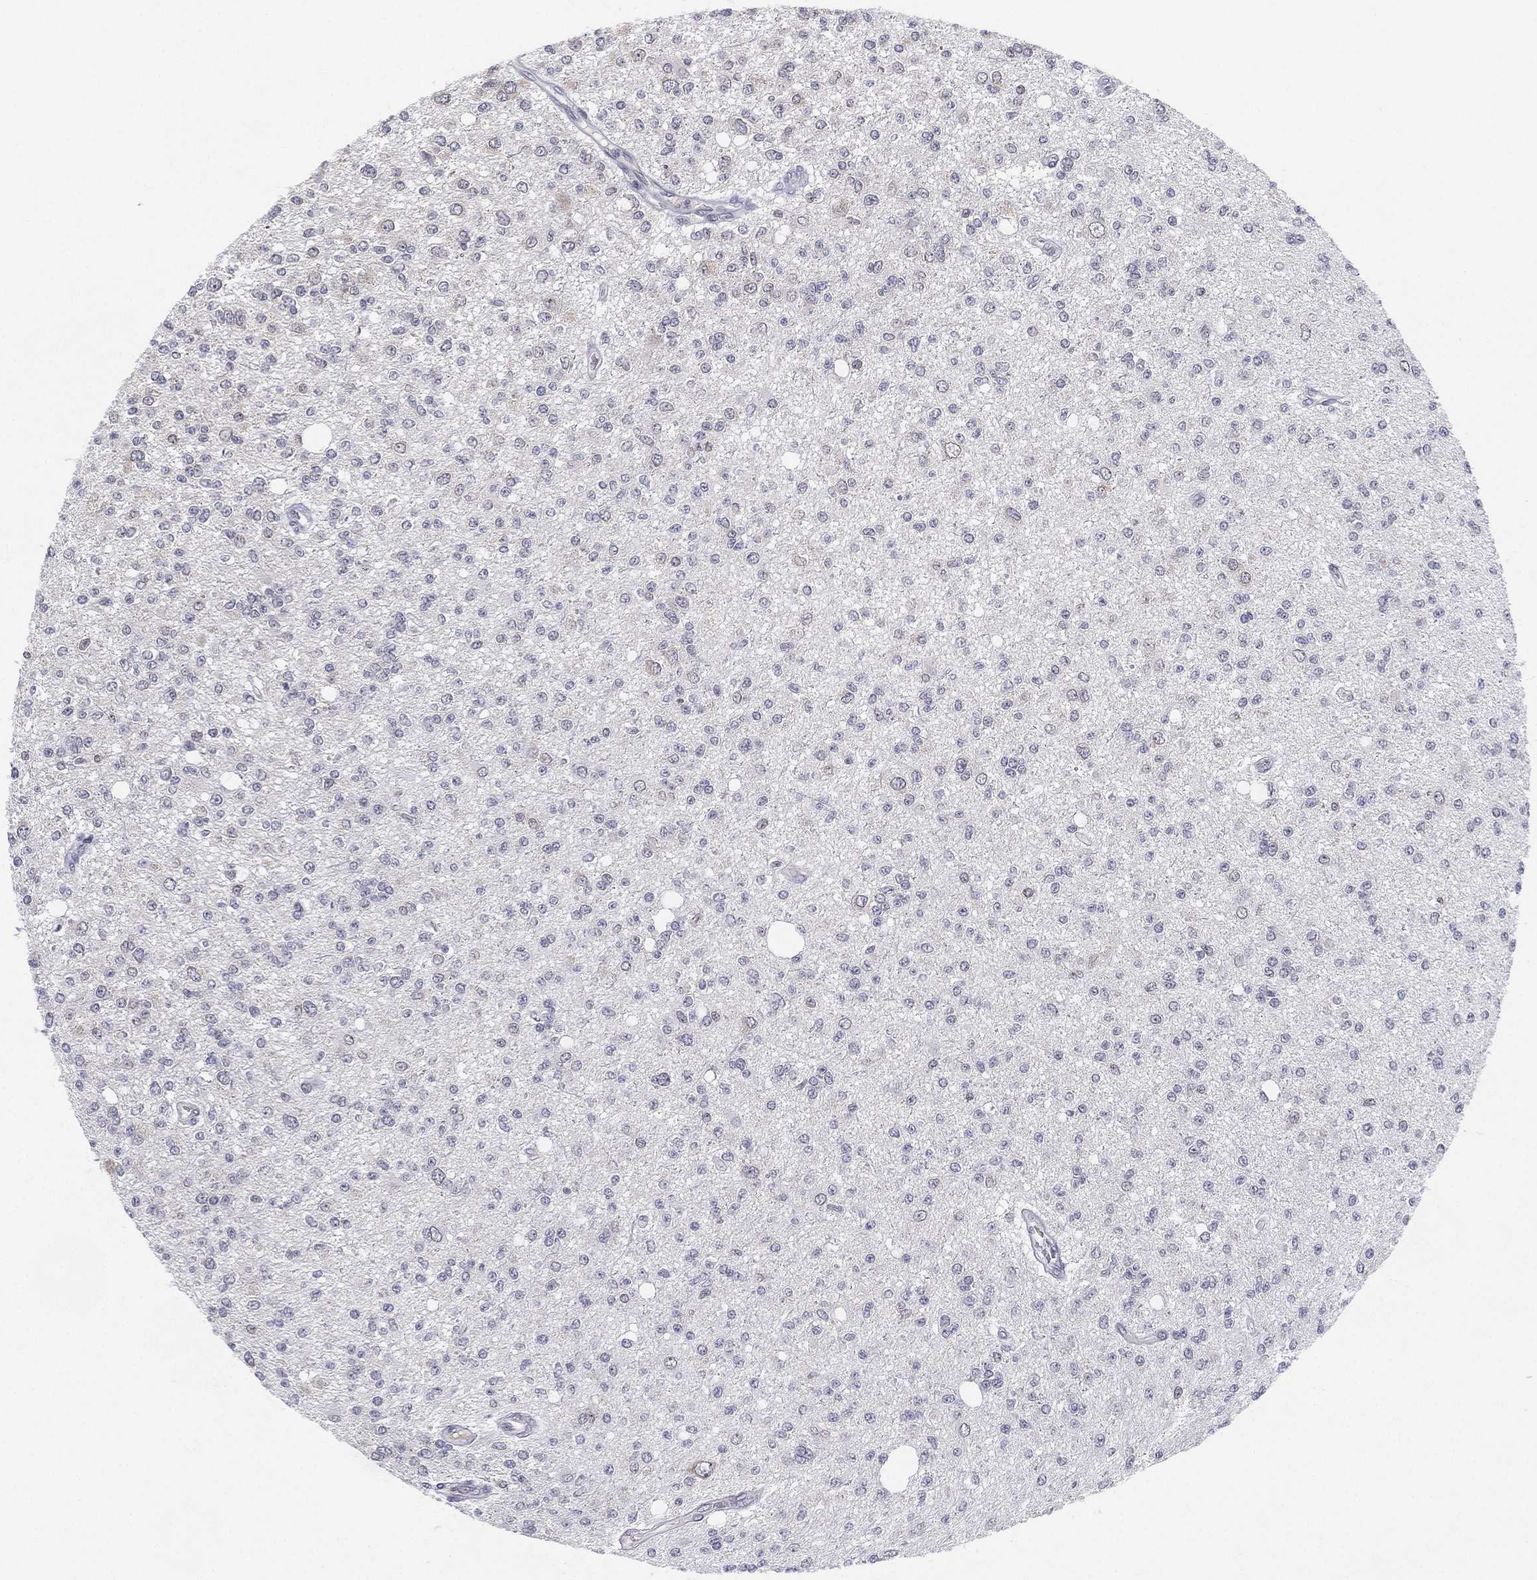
{"staining": {"intensity": "negative", "quantity": "none", "location": "none"}, "tissue": "glioma", "cell_type": "Tumor cells", "image_type": "cancer", "snomed": [{"axis": "morphology", "description": "Glioma, malignant, Low grade"}, {"axis": "topography", "description": "Brain"}], "caption": "The IHC photomicrograph has no significant expression in tumor cells of malignant glioma (low-grade) tissue. Brightfield microscopy of immunohistochemistry stained with DAB (brown) and hematoxylin (blue), captured at high magnification.", "gene": "MS4A8", "patient": {"sex": "male", "age": 67}}